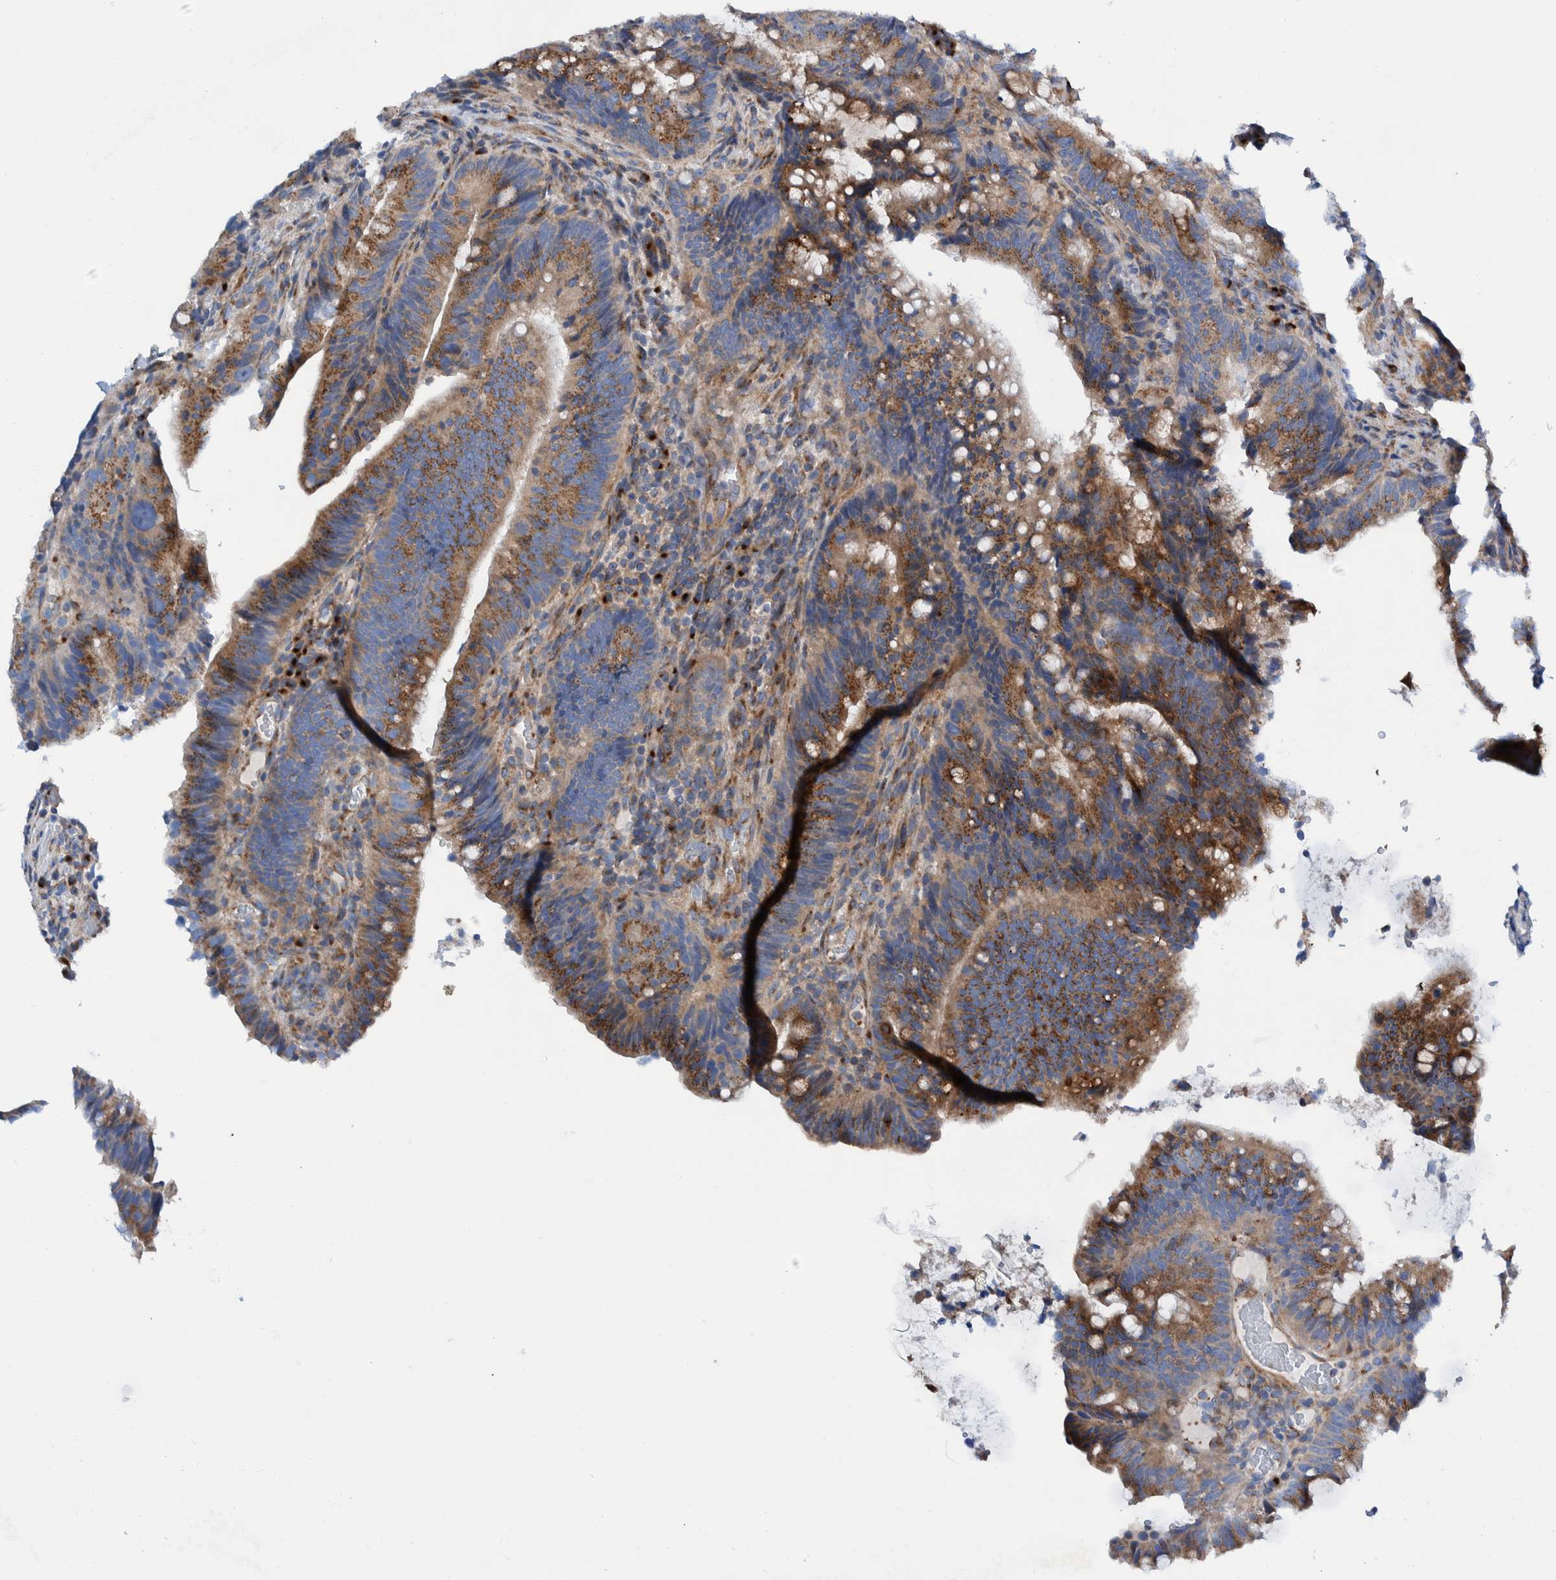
{"staining": {"intensity": "moderate", "quantity": ">75%", "location": "cytoplasmic/membranous"}, "tissue": "colorectal cancer", "cell_type": "Tumor cells", "image_type": "cancer", "snomed": [{"axis": "morphology", "description": "Adenocarcinoma, NOS"}, {"axis": "topography", "description": "Colon"}], "caption": "A high-resolution histopathology image shows IHC staining of colorectal cancer (adenocarcinoma), which displays moderate cytoplasmic/membranous staining in approximately >75% of tumor cells.", "gene": "TRIM58", "patient": {"sex": "female", "age": 66}}